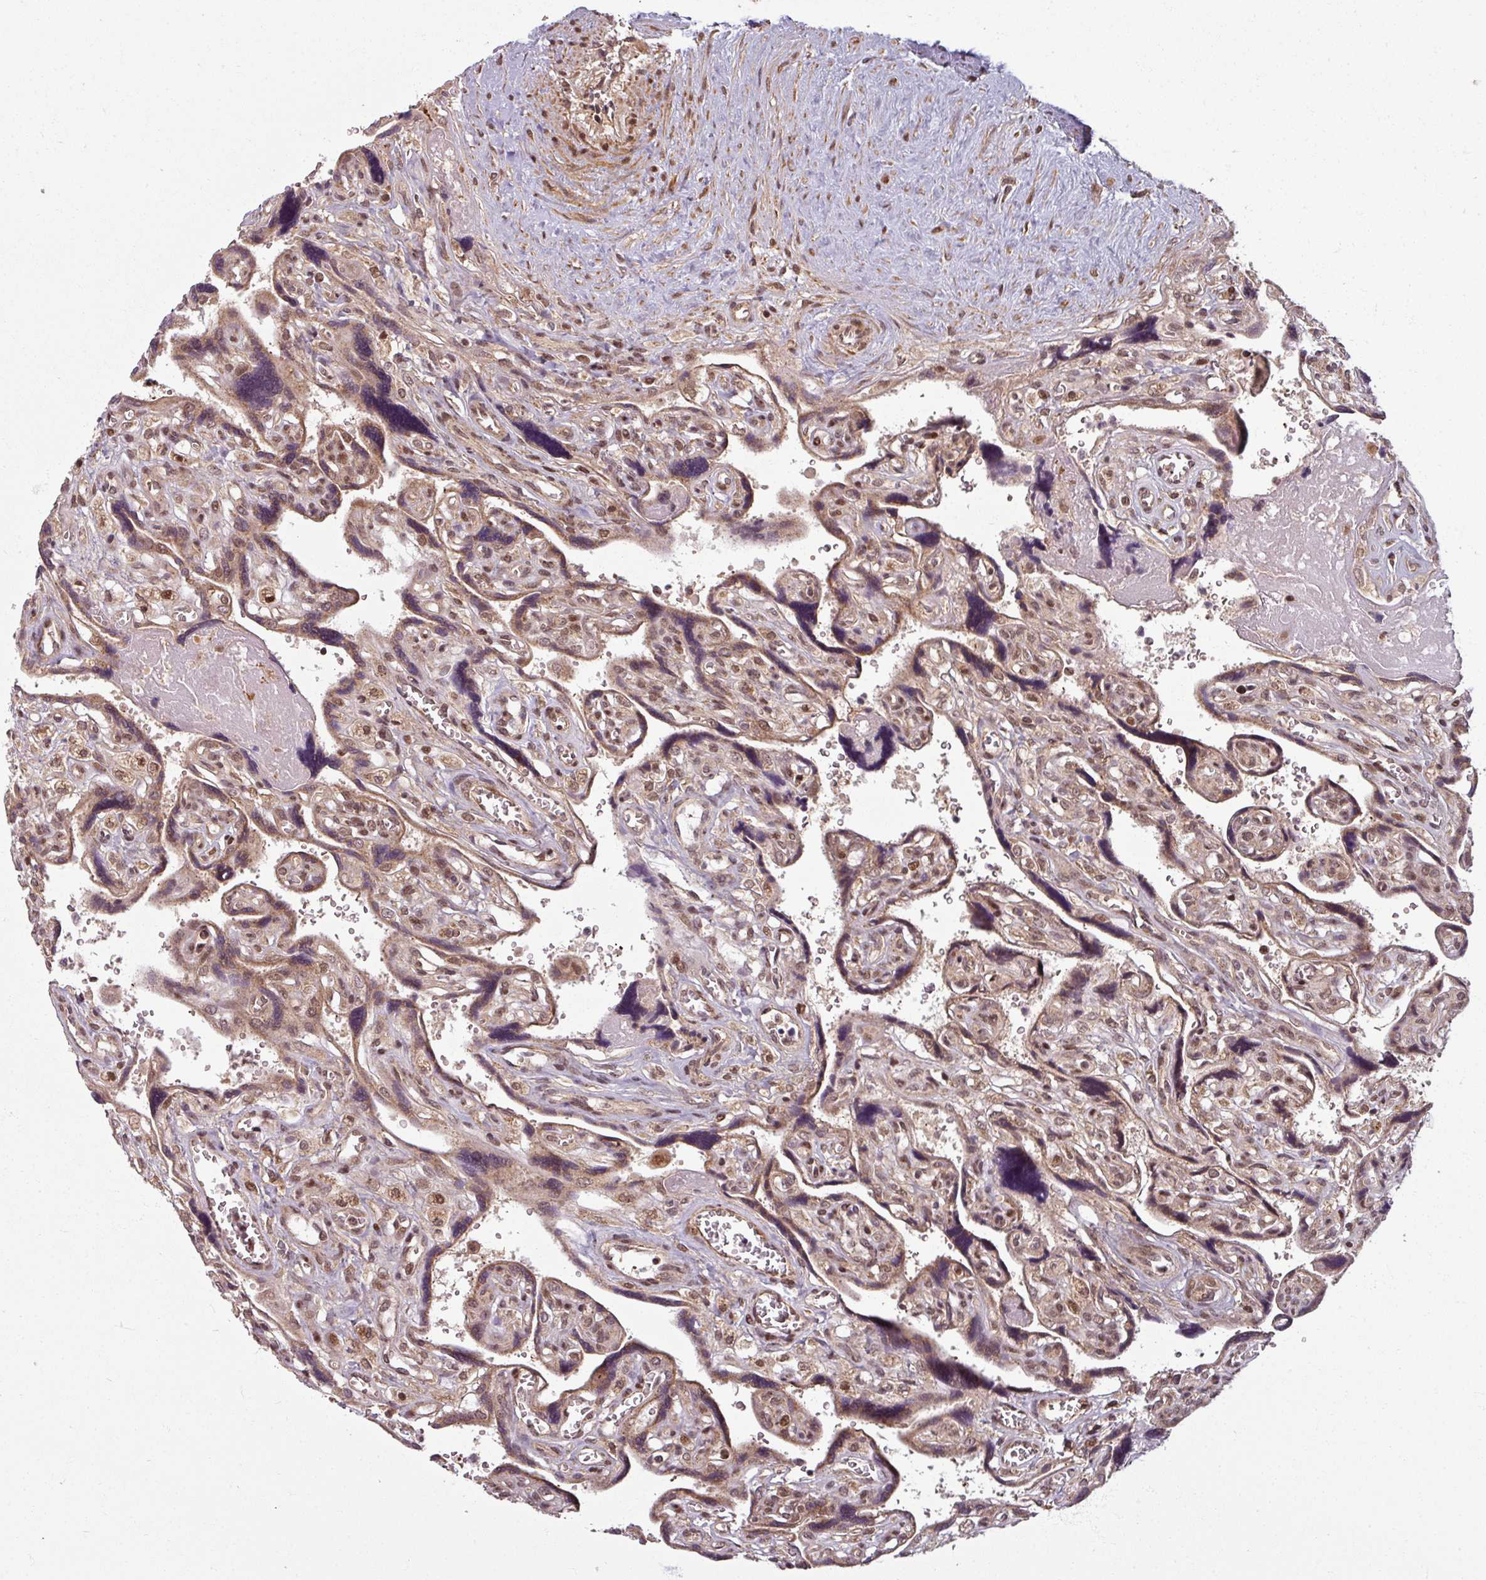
{"staining": {"intensity": "moderate", "quantity": ">75%", "location": "cytoplasmic/membranous,nuclear"}, "tissue": "placenta", "cell_type": "Decidual cells", "image_type": "normal", "snomed": [{"axis": "morphology", "description": "Normal tissue, NOS"}, {"axis": "topography", "description": "Placenta"}], "caption": "Immunohistochemical staining of normal human placenta demonstrates >75% levels of moderate cytoplasmic/membranous,nuclear protein positivity in approximately >75% of decidual cells. (DAB IHC, brown staining for protein, blue staining for nuclei).", "gene": "SWI5", "patient": {"sex": "female", "age": 39}}